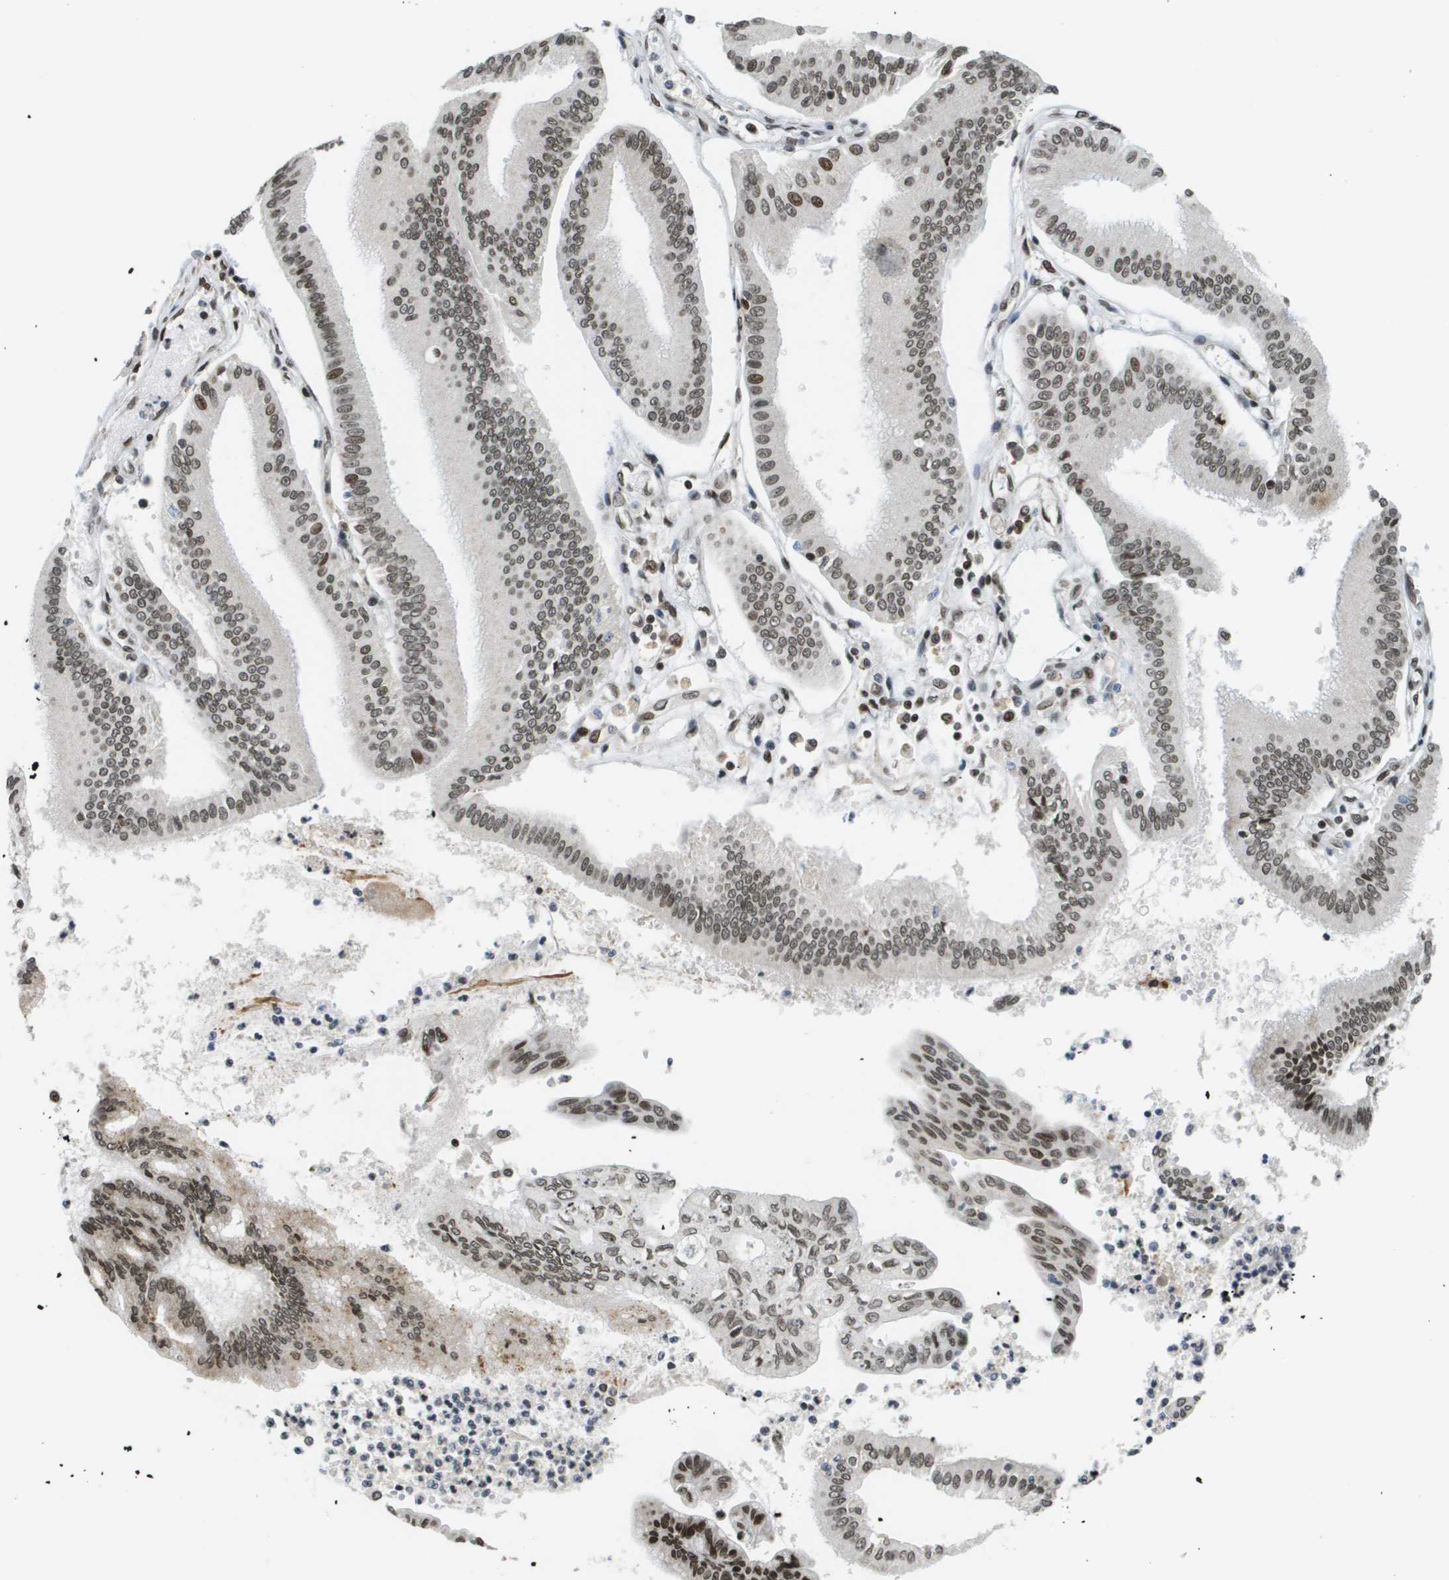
{"staining": {"intensity": "moderate", "quantity": ">75%", "location": "nuclear"}, "tissue": "pancreatic cancer", "cell_type": "Tumor cells", "image_type": "cancer", "snomed": [{"axis": "morphology", "description": "Adenocarcinoma, NOS"}, {"axis": "topography", "description": "Pancreas"}], "caption": "This histopathology image exhibits immunohistochemistry staining of human pancreatic cancer (adenocarcinoma), with medium moderate nuclear staining in about >75% of tumor cells.", "gene": "RECQL4", "patient": {"sex": "male", "age": 56}}